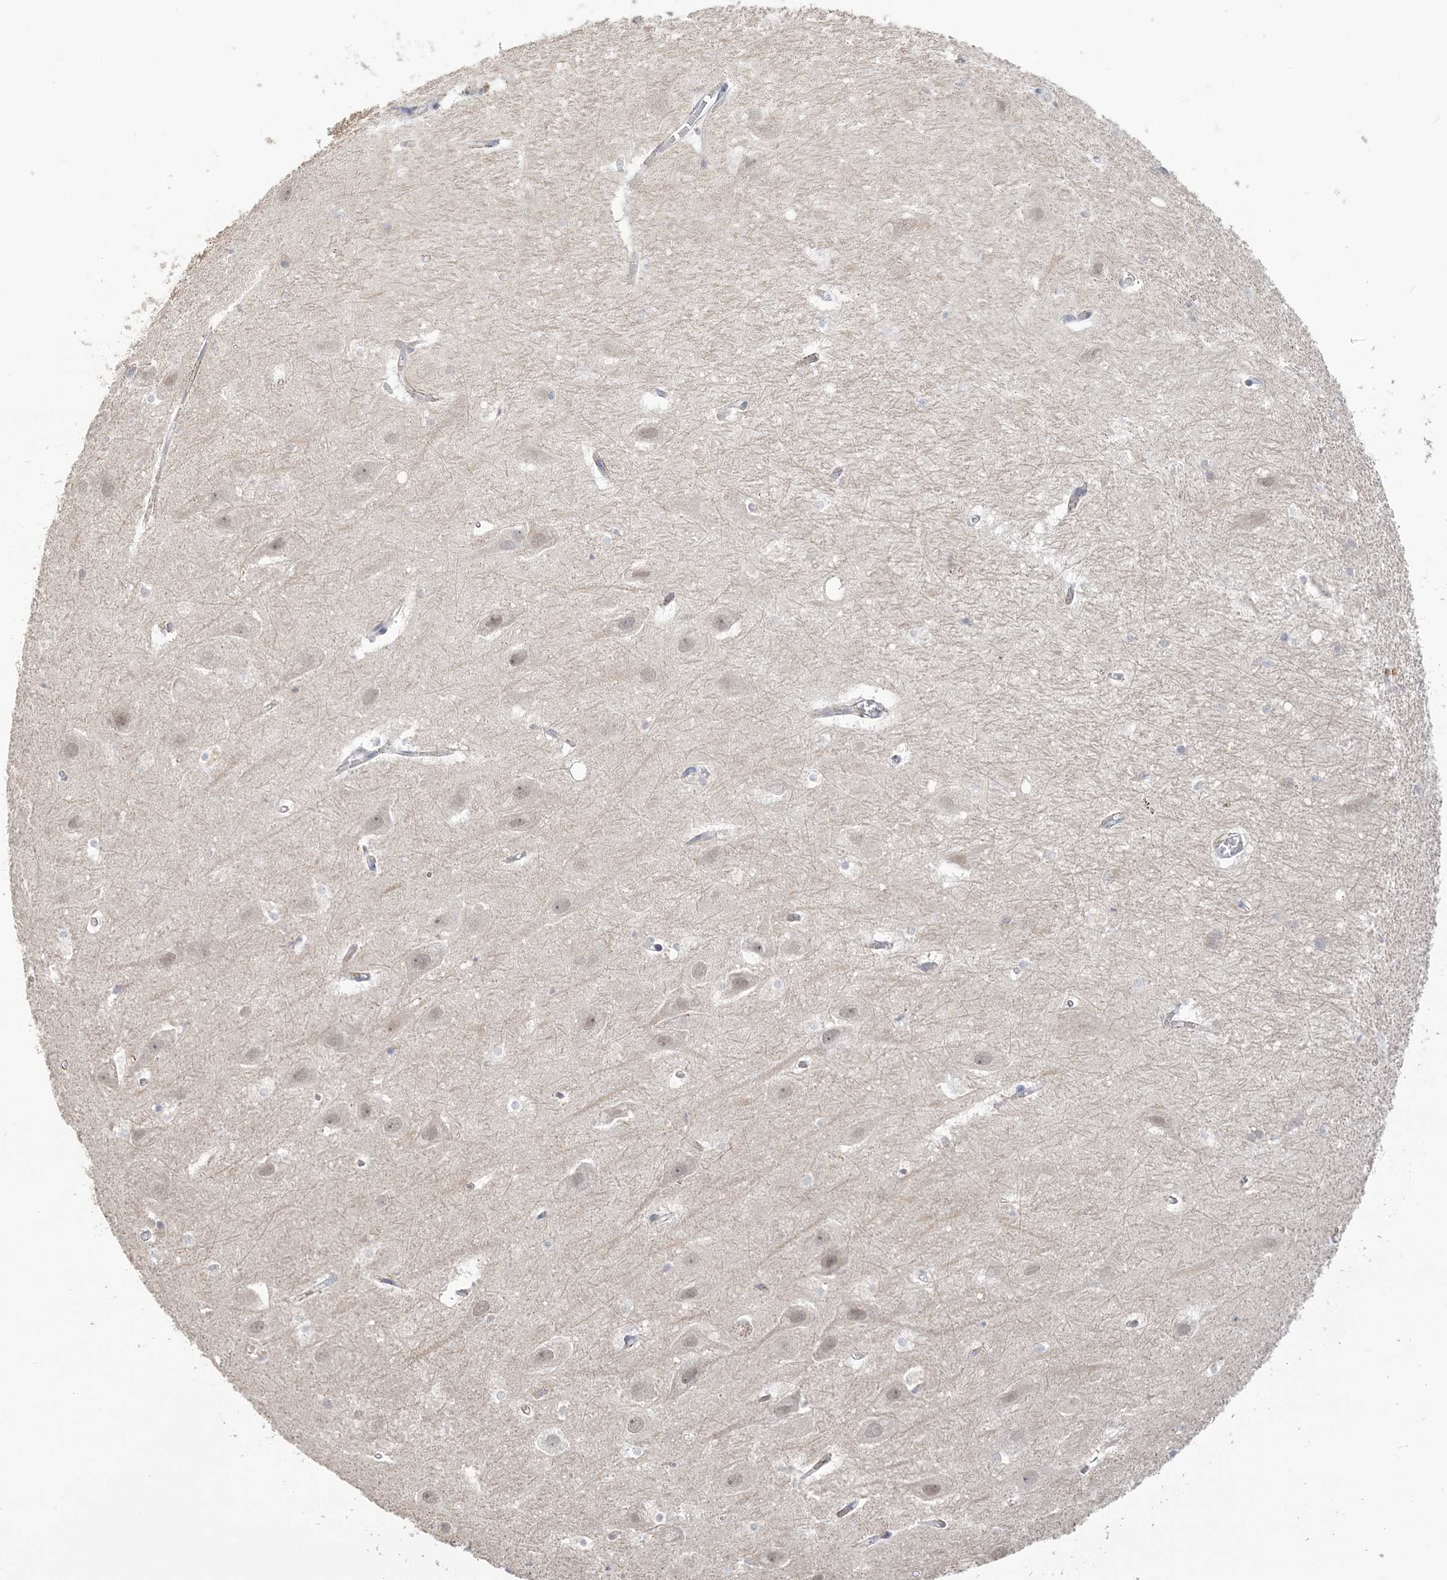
{"staining": {"intensity": "negative", "quantity": "none", "location": "none"}, "tissue": "hippocampus", "cell_type": "Glial cells", "image_type": "normal", "snomed": [{"axis": "morphology", "description": "Normal tissue, NOS"}, {"axis": "topography", "description": "Hippocampus"}], "caption": "A micrograph of human hippocampus is negative for staining in glial cells.", "gene": "NAF1", "patient": {"sex": "female", "age": 52}}